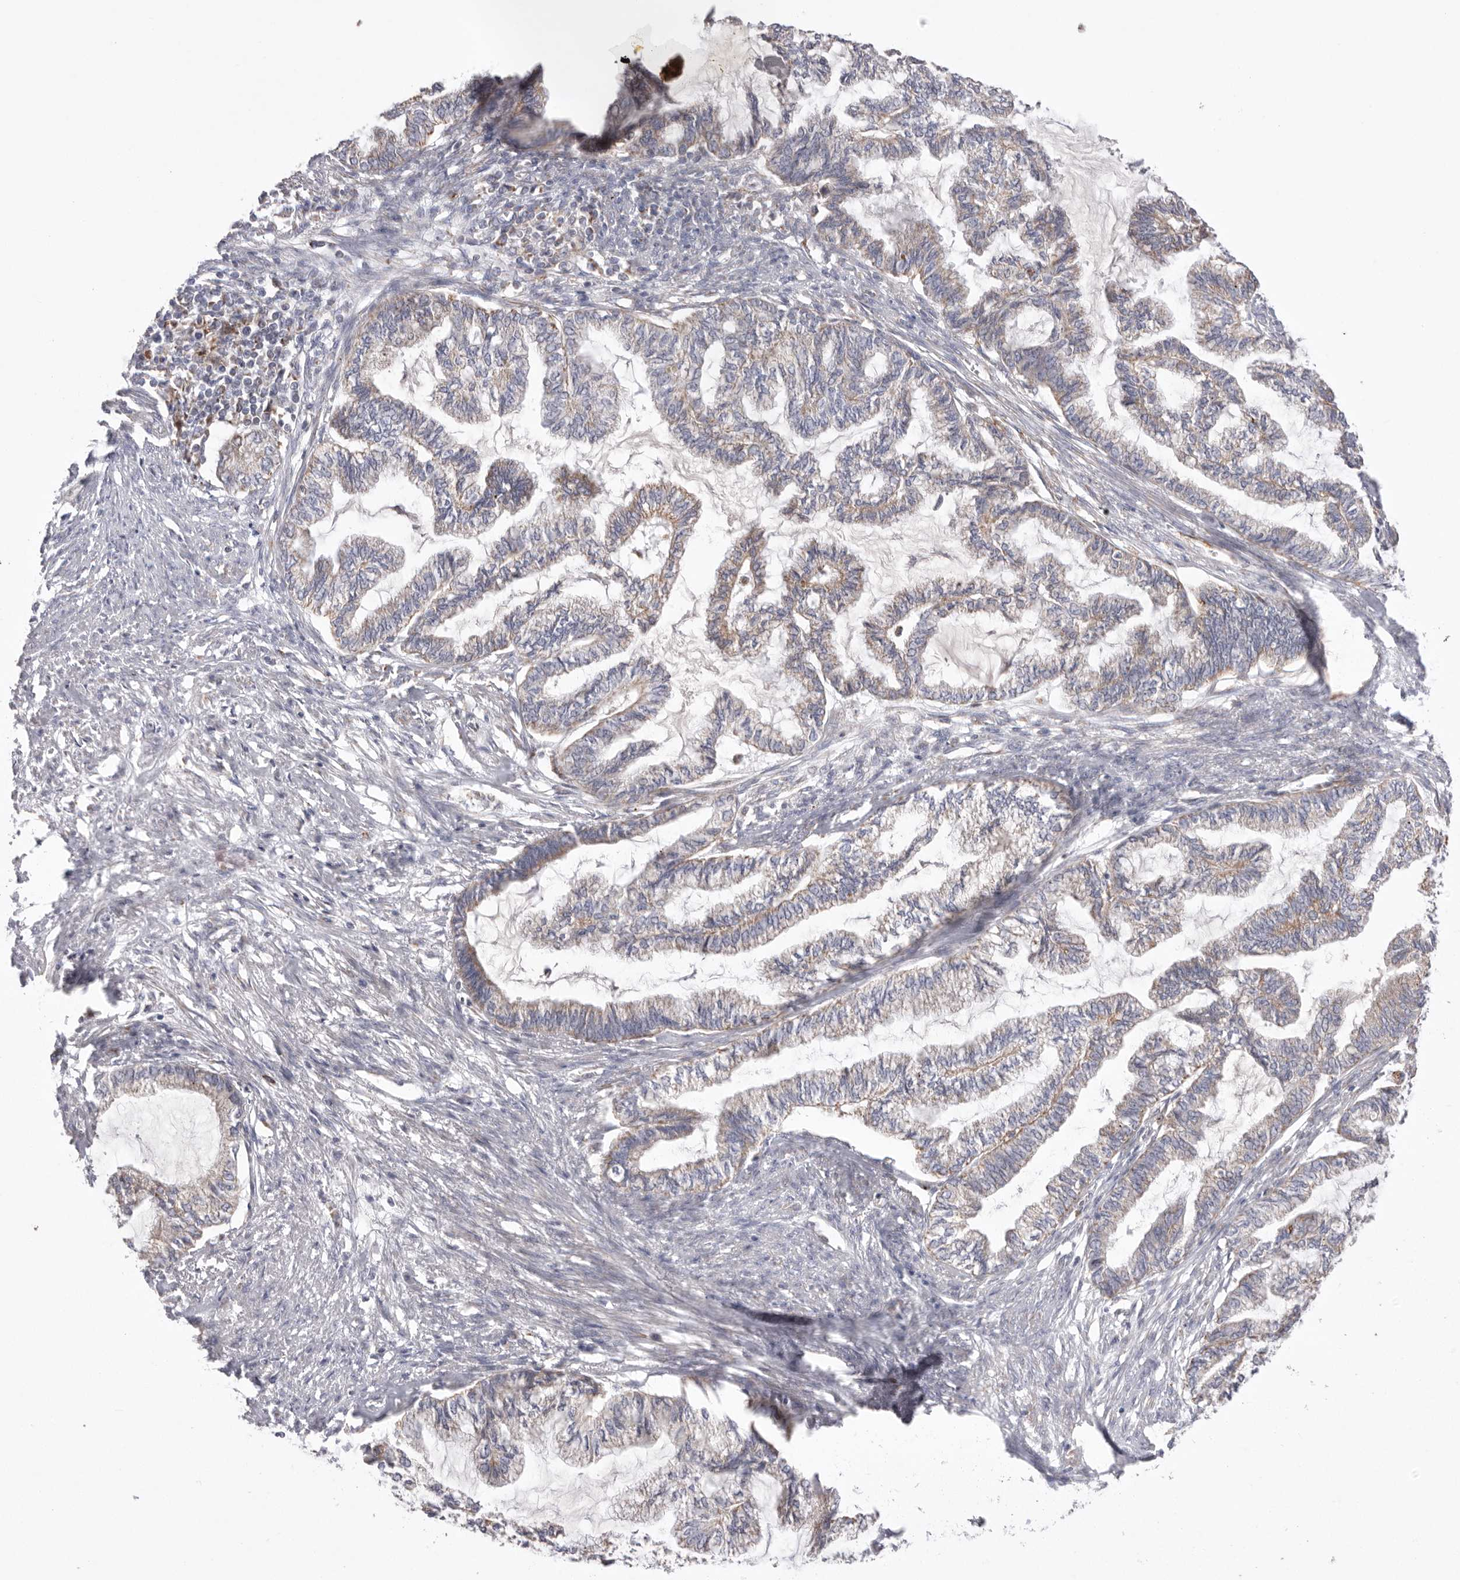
{"staining": {"intensity": "weak", "quantity": "25%-75%", "location": "cytoplasmic/membranous"}, "tissue": "endometrial cancer", "cell_type": "Tumor cells", "image_type": "cancer", "snomed": [{"axis": "morphology", "description": "Adenocarcinoma, NOS"}, {"axis": "topography", "description": "Endometrium"}], "caption": "Brown immunohistochemical staining in human endometrial adenocarcinoma reveals weak cytoplasmic/membranous positivity in about 25%-75% of tumor cells.", "gene": "VDAC3", "patient": {"sex": "female", "age": 86}}